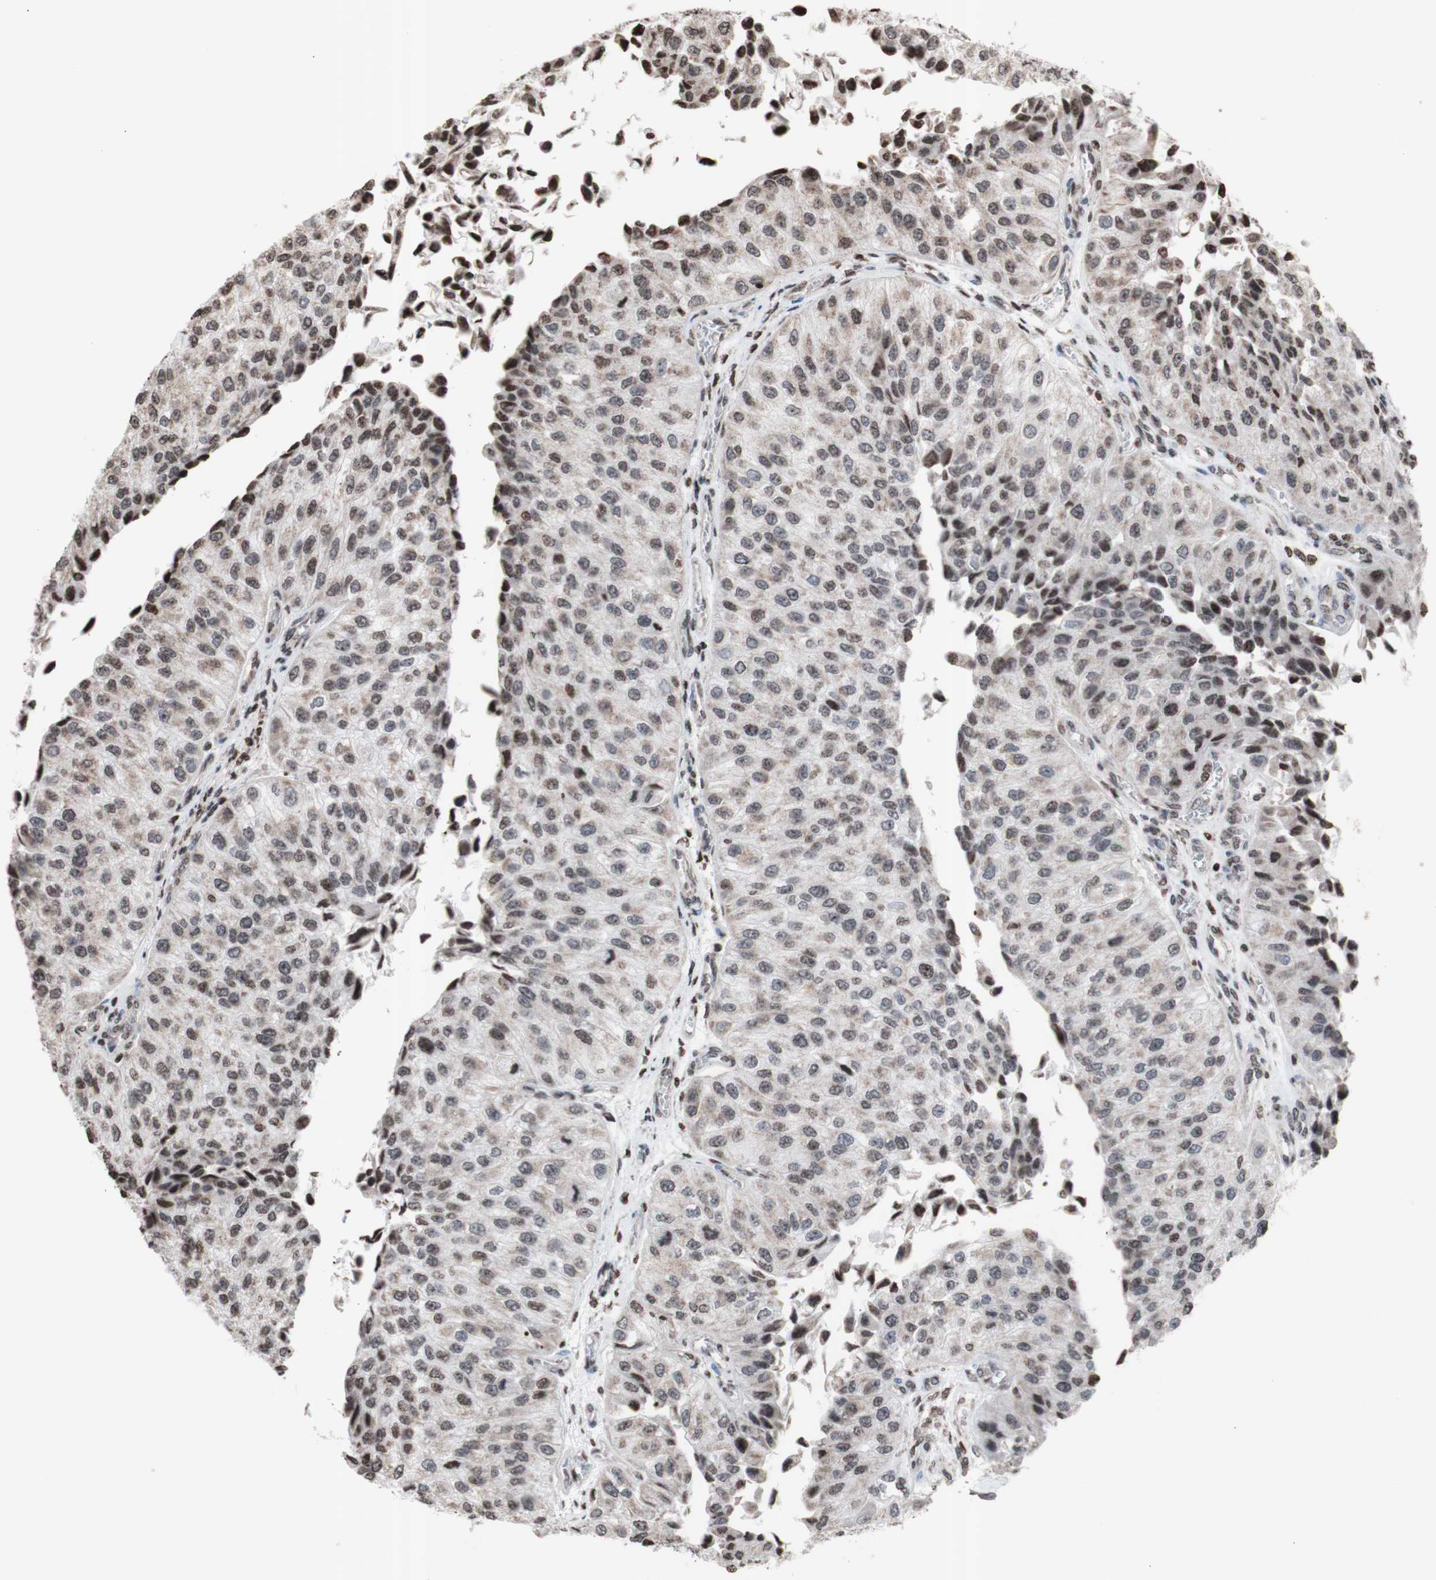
{"staining": {"intensity": "weak", "quantity": "<25%", "location": "nuclear"}, "tissue": "urothelial cancer", "cell_type": "Tumor cells", "image_type": "cancer", "snomed": [{"axis": "morphology", "description": "Urothelial carcinoma, High grade"}, {"axis": "topography", "description": "Kidney"}, {"axis": "topography", "description": "Urinary bladder"}], "caption": "This histopathology image is of urothelial cancer stained with immunohistochemistry to label a protein in brown with the nuclei are counter-stained blue. There is no expression in tumor cells.", "gene": "SNAI2", "patient": {"sex": "male", "age": 77}}